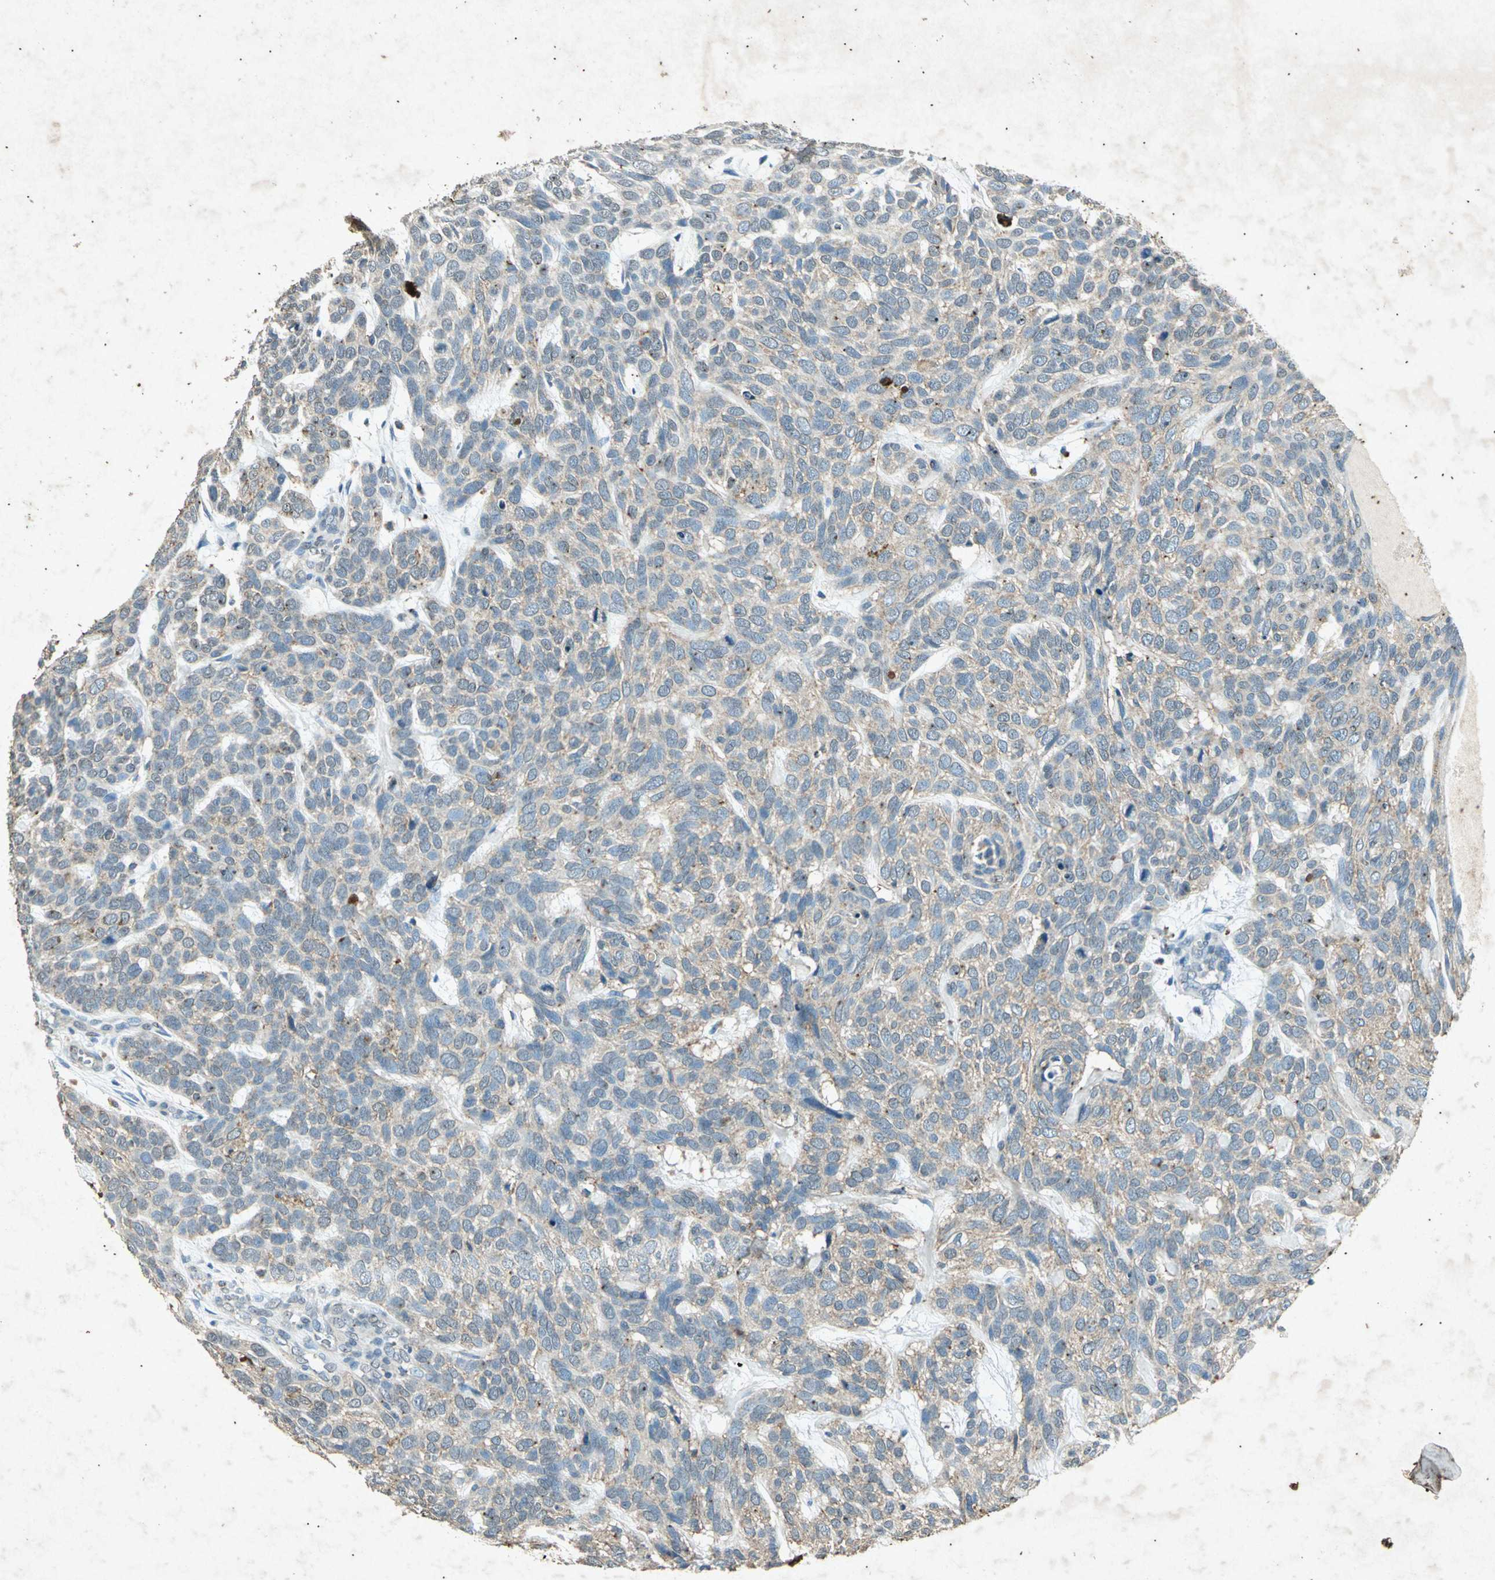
{"staining": {"intensity": "weak", "quantity": "25%-75%", "location": "cytoplasmic/membranous"}, "tissue": "skin cancer", "cell_type": "Tumor cells", "image_type": "cancer", "snomed": [{"axis": "morphology", "description": "Basal cell carcinoma"}, {"axis": "topography", "description": "Skin"}], "caption": "A photomicrograph showing weak cytoplasmic/membranous staining in approximately 25%-75% of tumor cells in skin basal cell carcinoma, as visualized by brown immunohistochemical staining.", "gene": "PSEN1", "patient": {"sex": "male", "age": 87}}